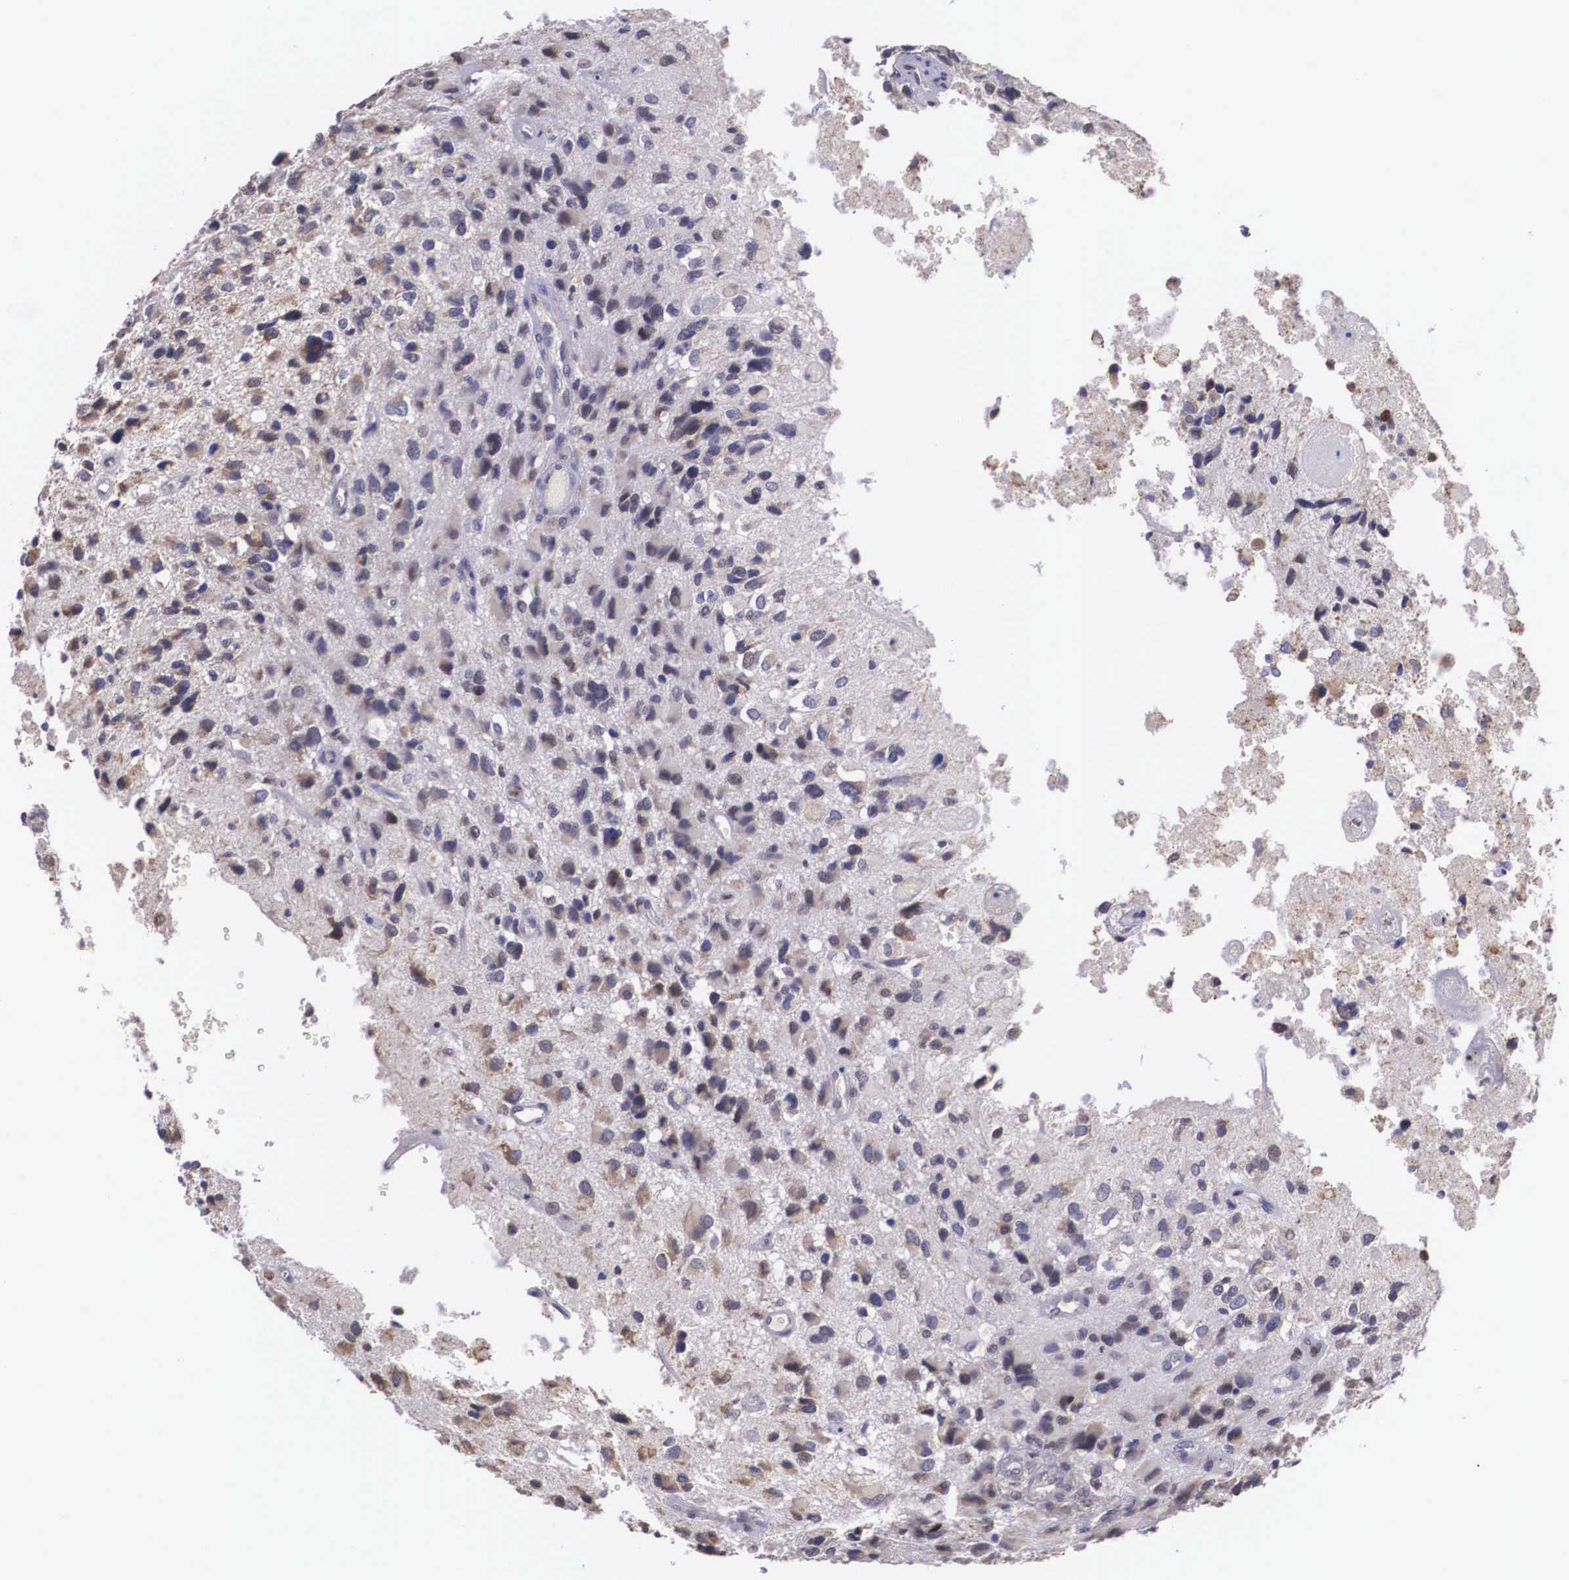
{"staining": {"intensity": "negative", "quantity": "none", "location": "none"}, "tissue": "glioma", "cell_type": "Tumor cells", "image_type": "cancer", "snomed": [{"axis": "morphology", "description": "Glioma, malignant, High grade"}, {"axis": "topography", "description": "Brain"}], "caption": "Tumor cells show no significant expression in malignant glioma (high-grade). (DAB (3,3'-diaminobenzidine) IHC visualized using brightfield microscopy, high magnification).", "gene": "SLC25A21", "patient": {"sex": "male", "age": 69}}